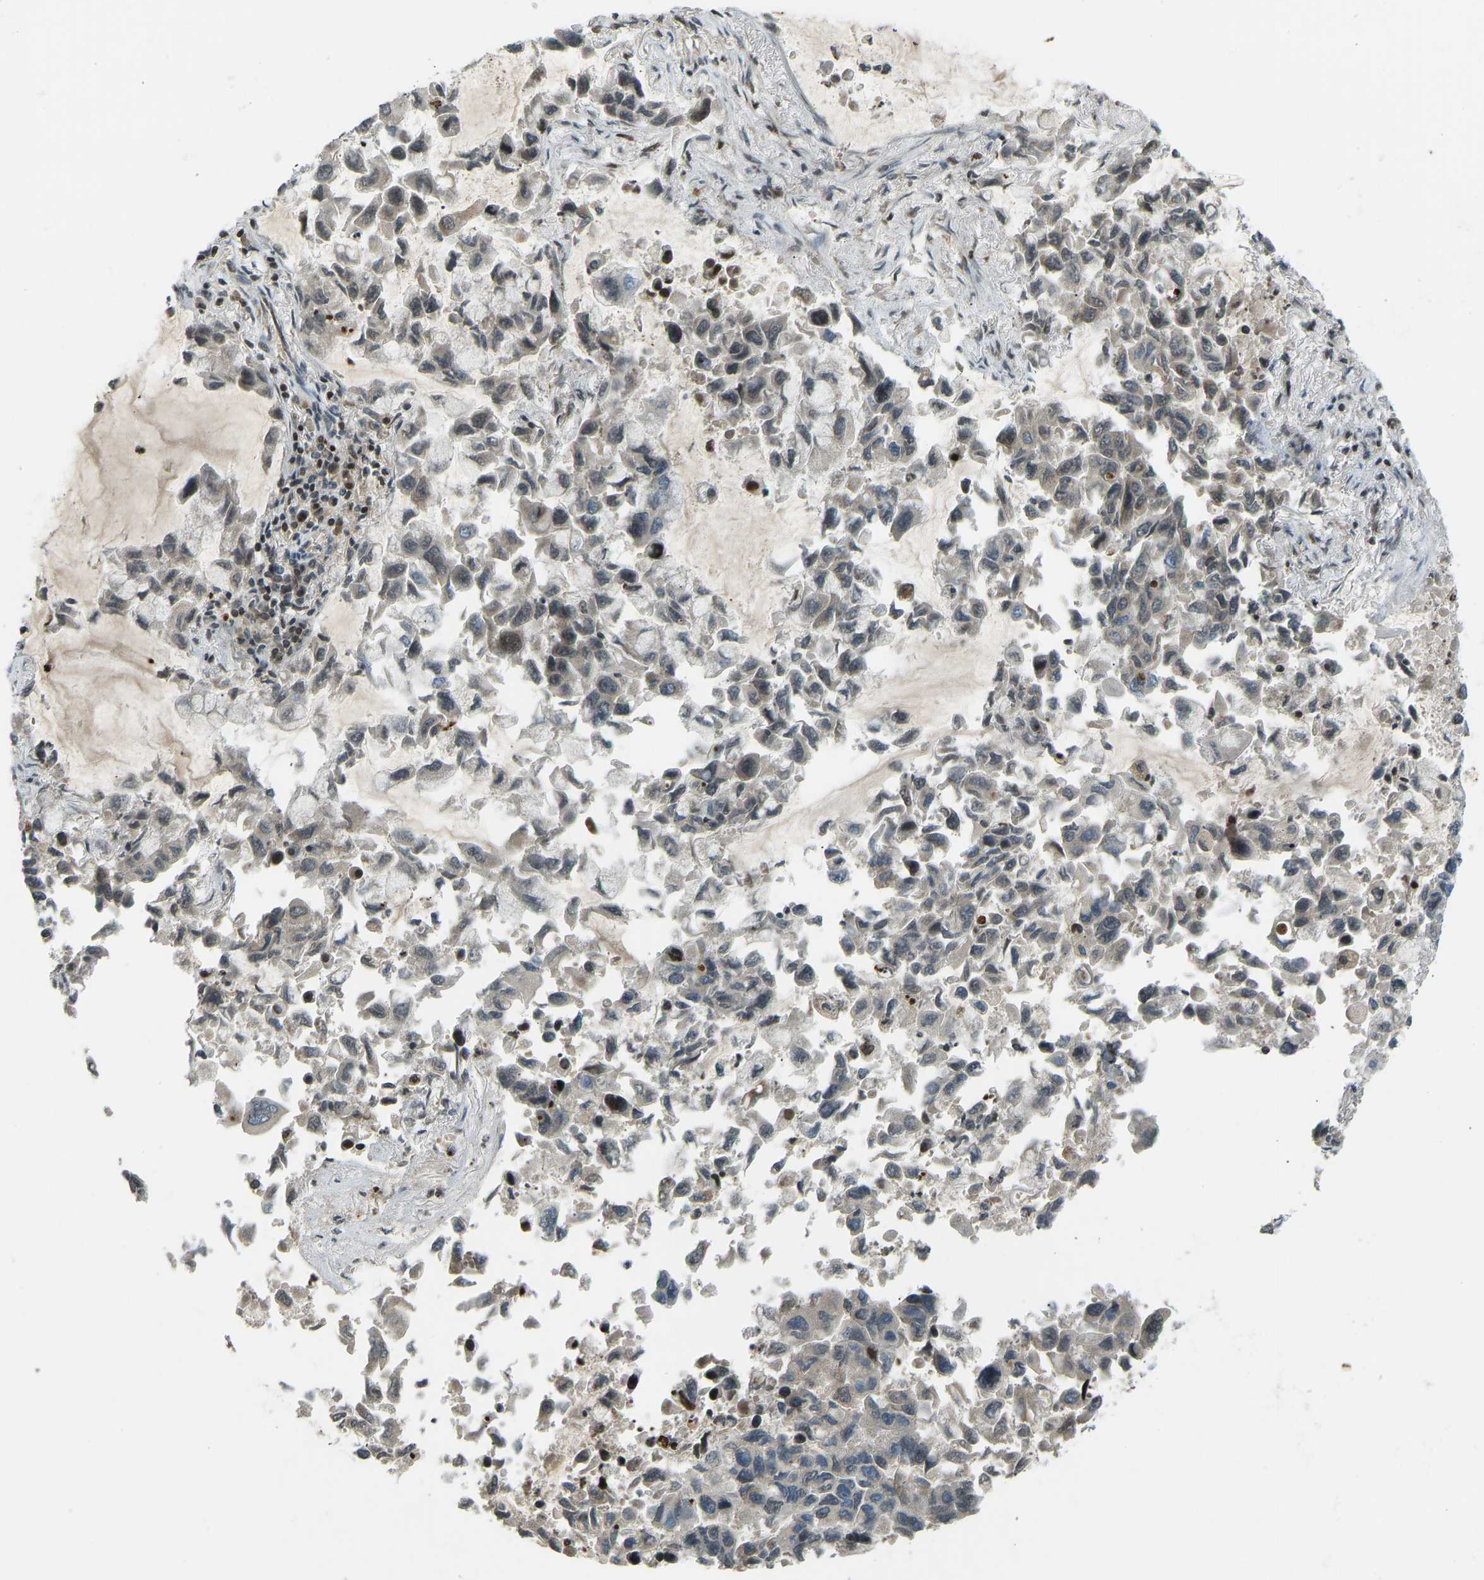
{"staining": {"intensity": "weak", "quantity": "<25%", "location": "cytoplasmic/membranous"}, "tissue": "lung cancer", "cell_type": "Tumor cells", "image_type": "cancer", "snomed": [{"axis": "morphology", "description": "Adenocarcinoma, NOS"}, {"axis": "topography", "description": "Lung"}], "caption": "This histopathology image is of lung cancer stained with immunohistochemistry to label a protein in brown with the nuclei are counter-stained blue. There is no positivity in tumor cells.", "gene": "SVOPL", "patient": {"sex": "male", "age": 64}}